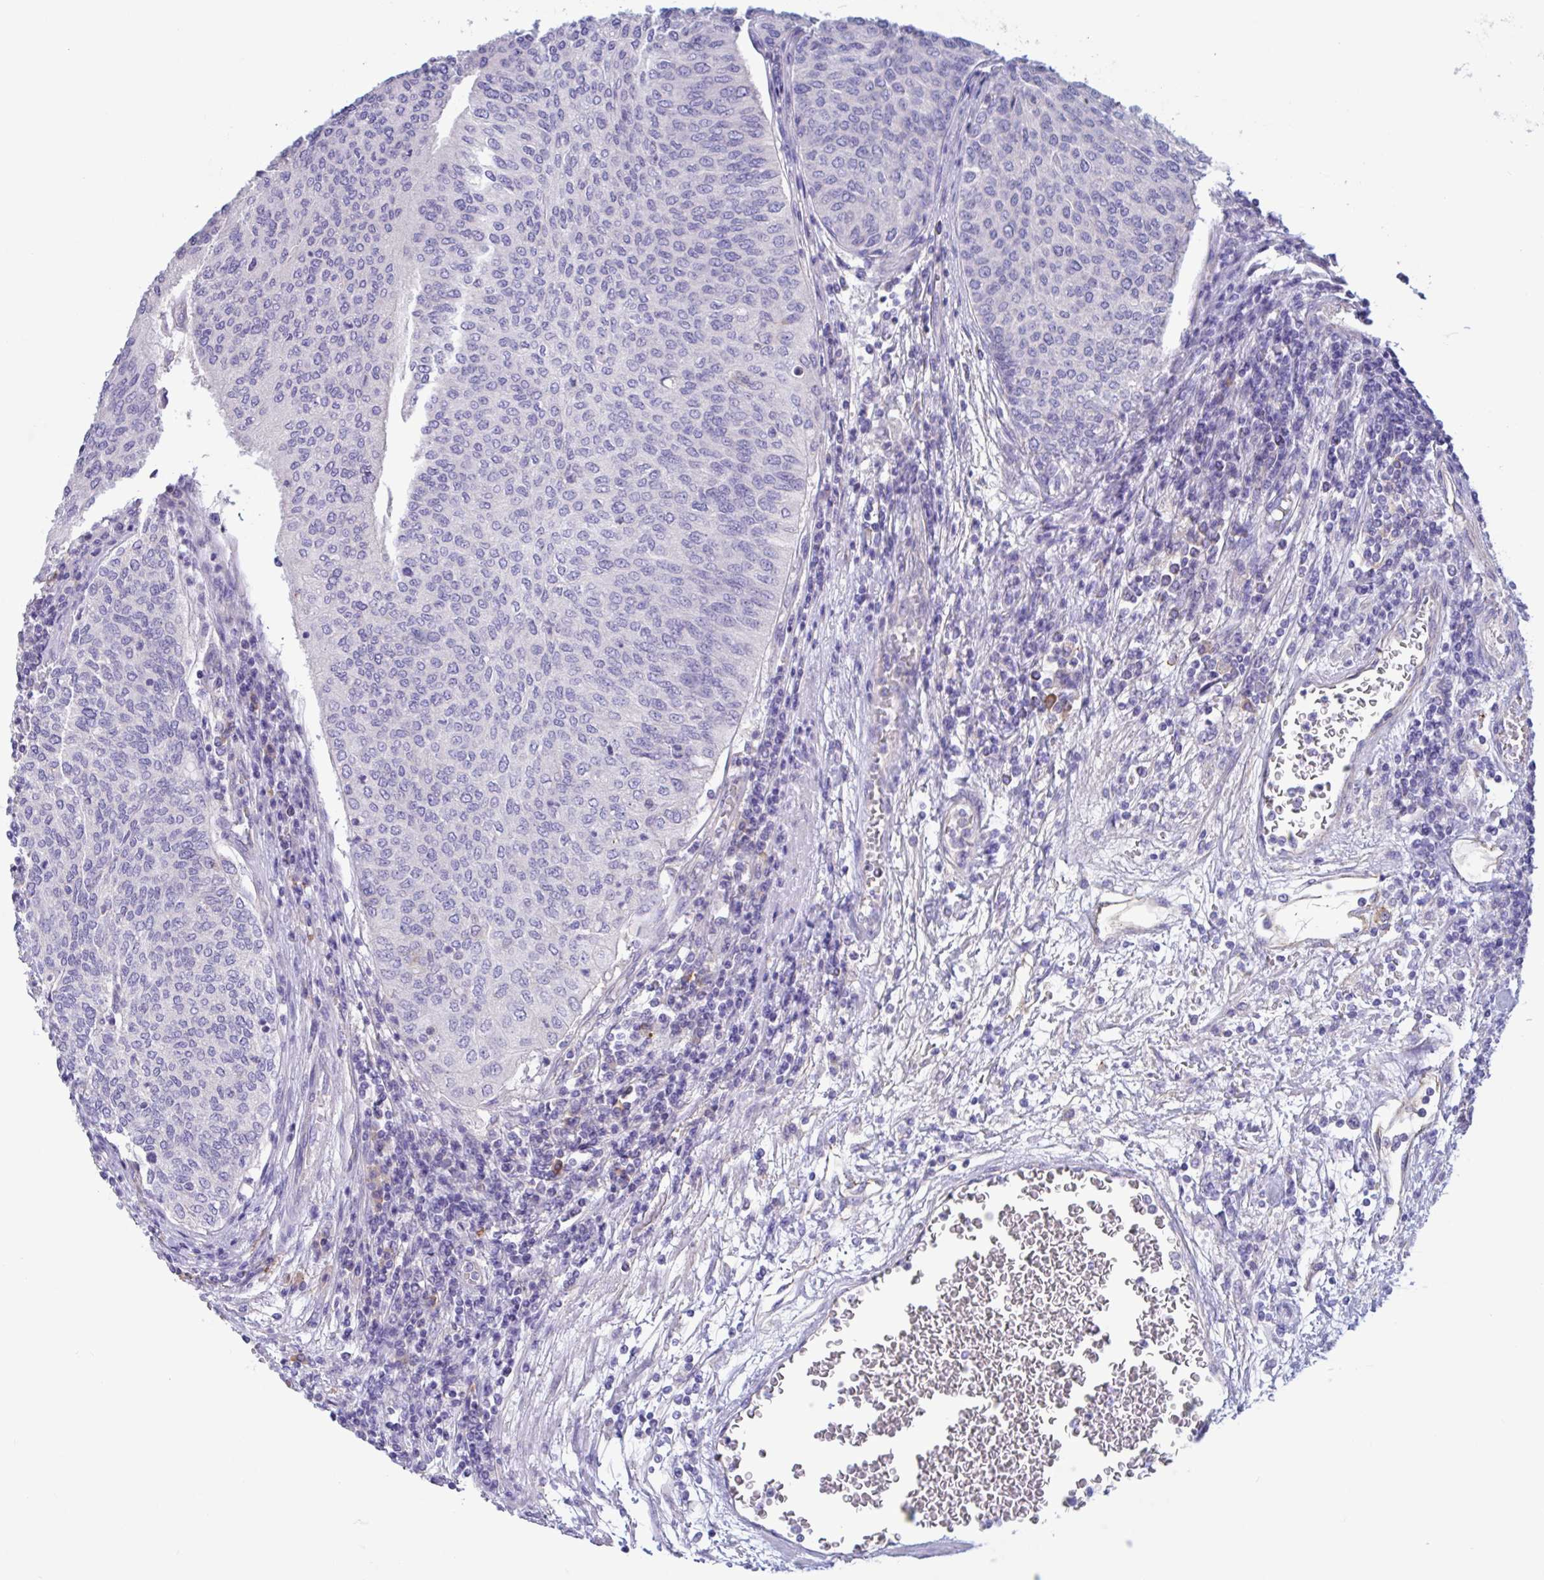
{"staining": {"intensity": "negative", "quantity": "none", "location": "none"}, "tissue": "urothelial cancer", "cell_type": "Tumor cells", "image_type": "cancer", "snomed": [{"axis": "morphology", "description": "Urothelial carcinoma, High grade"}, {"axis": "topography", "description": "Urinary bladder"}], "caption": "The micrograph exhibits no staining of tumor cells in urothelial carcinoma (high-grade).", "gene": "SLC66A1", "patient": {"sex": "female", "age": 79}}